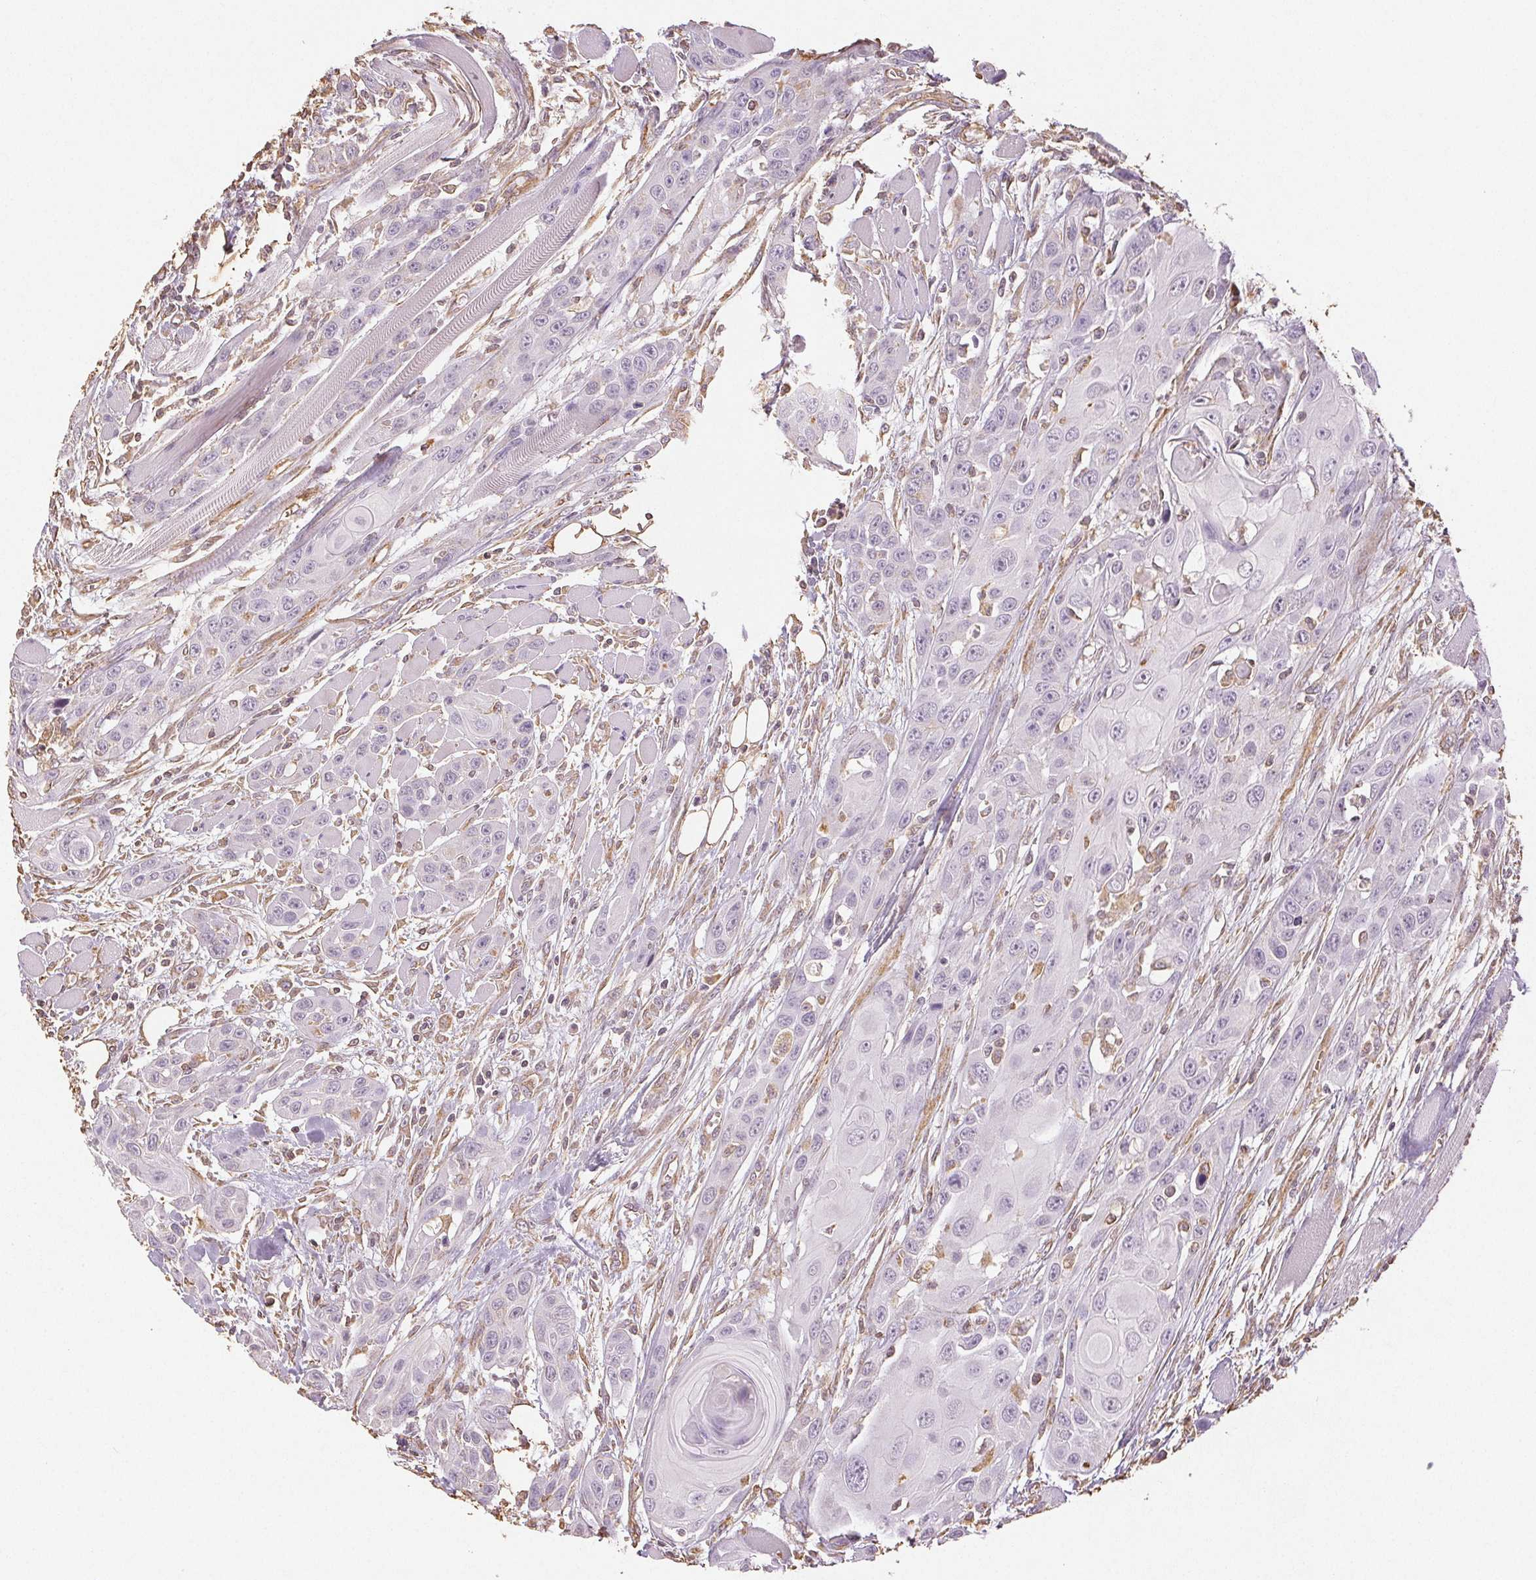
{"staining": {"intensity": "negative", "quantity": "none", "location": "none"}, "tissue": "head and neck cancer", "cell_type": "Tumor cells", "image_type": "cancer", "snomed": [{"axis": "morphology", "description": "Squamous cell carcinoma, NOS"}, {"axis": "topography", "description": "Head-Neck"}], "caption": "This micrograph is of head and neck squamous cell carcinoma stained with IHC to label a protein in brown with the nuclei are counter-stained blue. There is no expression in tumor cells. Nuclei are stained in blue.", "gene": "COL7A1", "patient": {"sex": "female", "age": 80}}